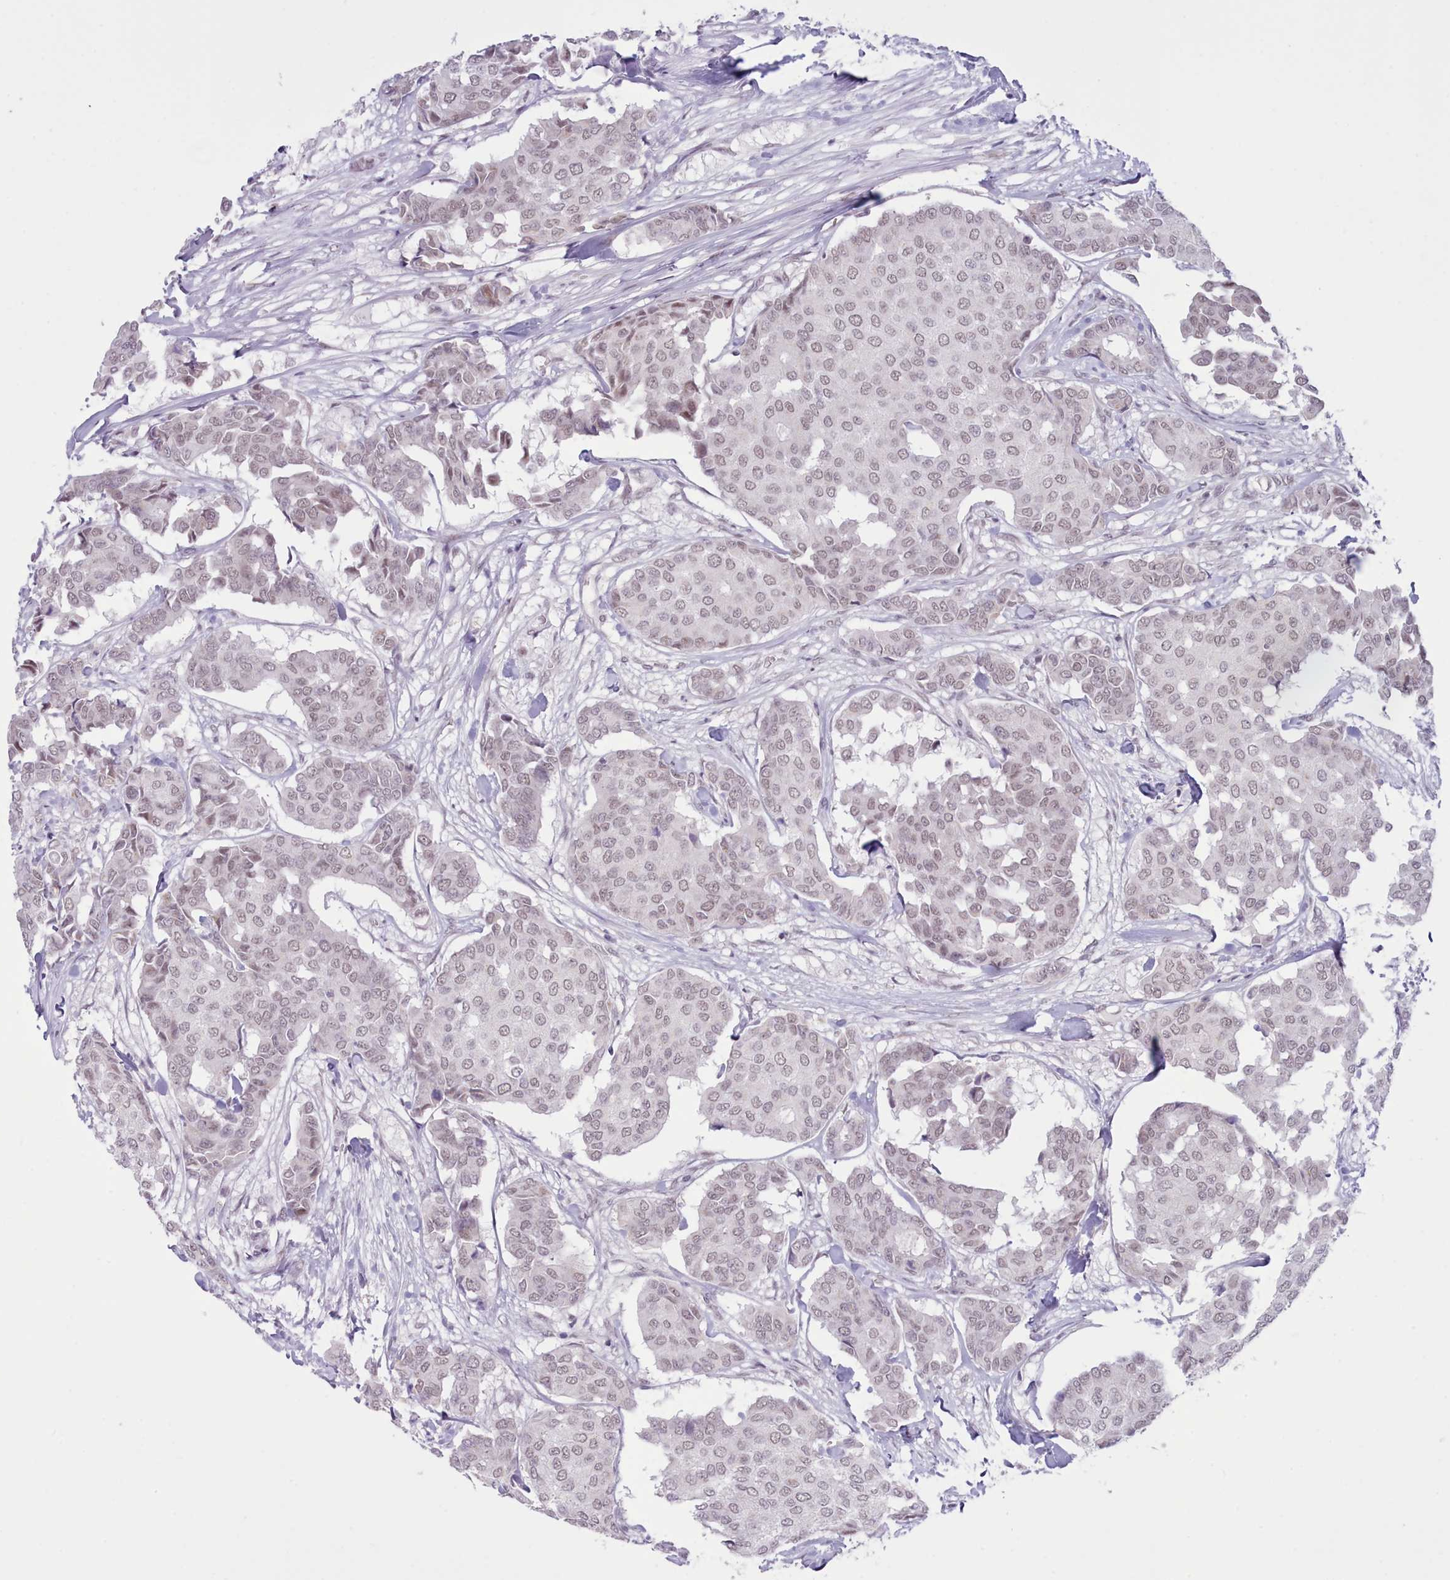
{"staining": {"intensity": "weak", "quantity": ">75%", "location": "nuclear"}, "tissue": "breast cancer", "cell_type": "Tumor cells", "image_type": "cancer", "snomed": [{"axis": "morphology", "description": "Duct carcinoma"}, {"axis": "topography", "description": "Breast"}], "caption": "Weak nuclear expression for a protein is identified in approximately >75% of tumor cells of breast cancer using IHC.", "gene": "RFX1", "patient": {"sex": "female", "age": 75}}